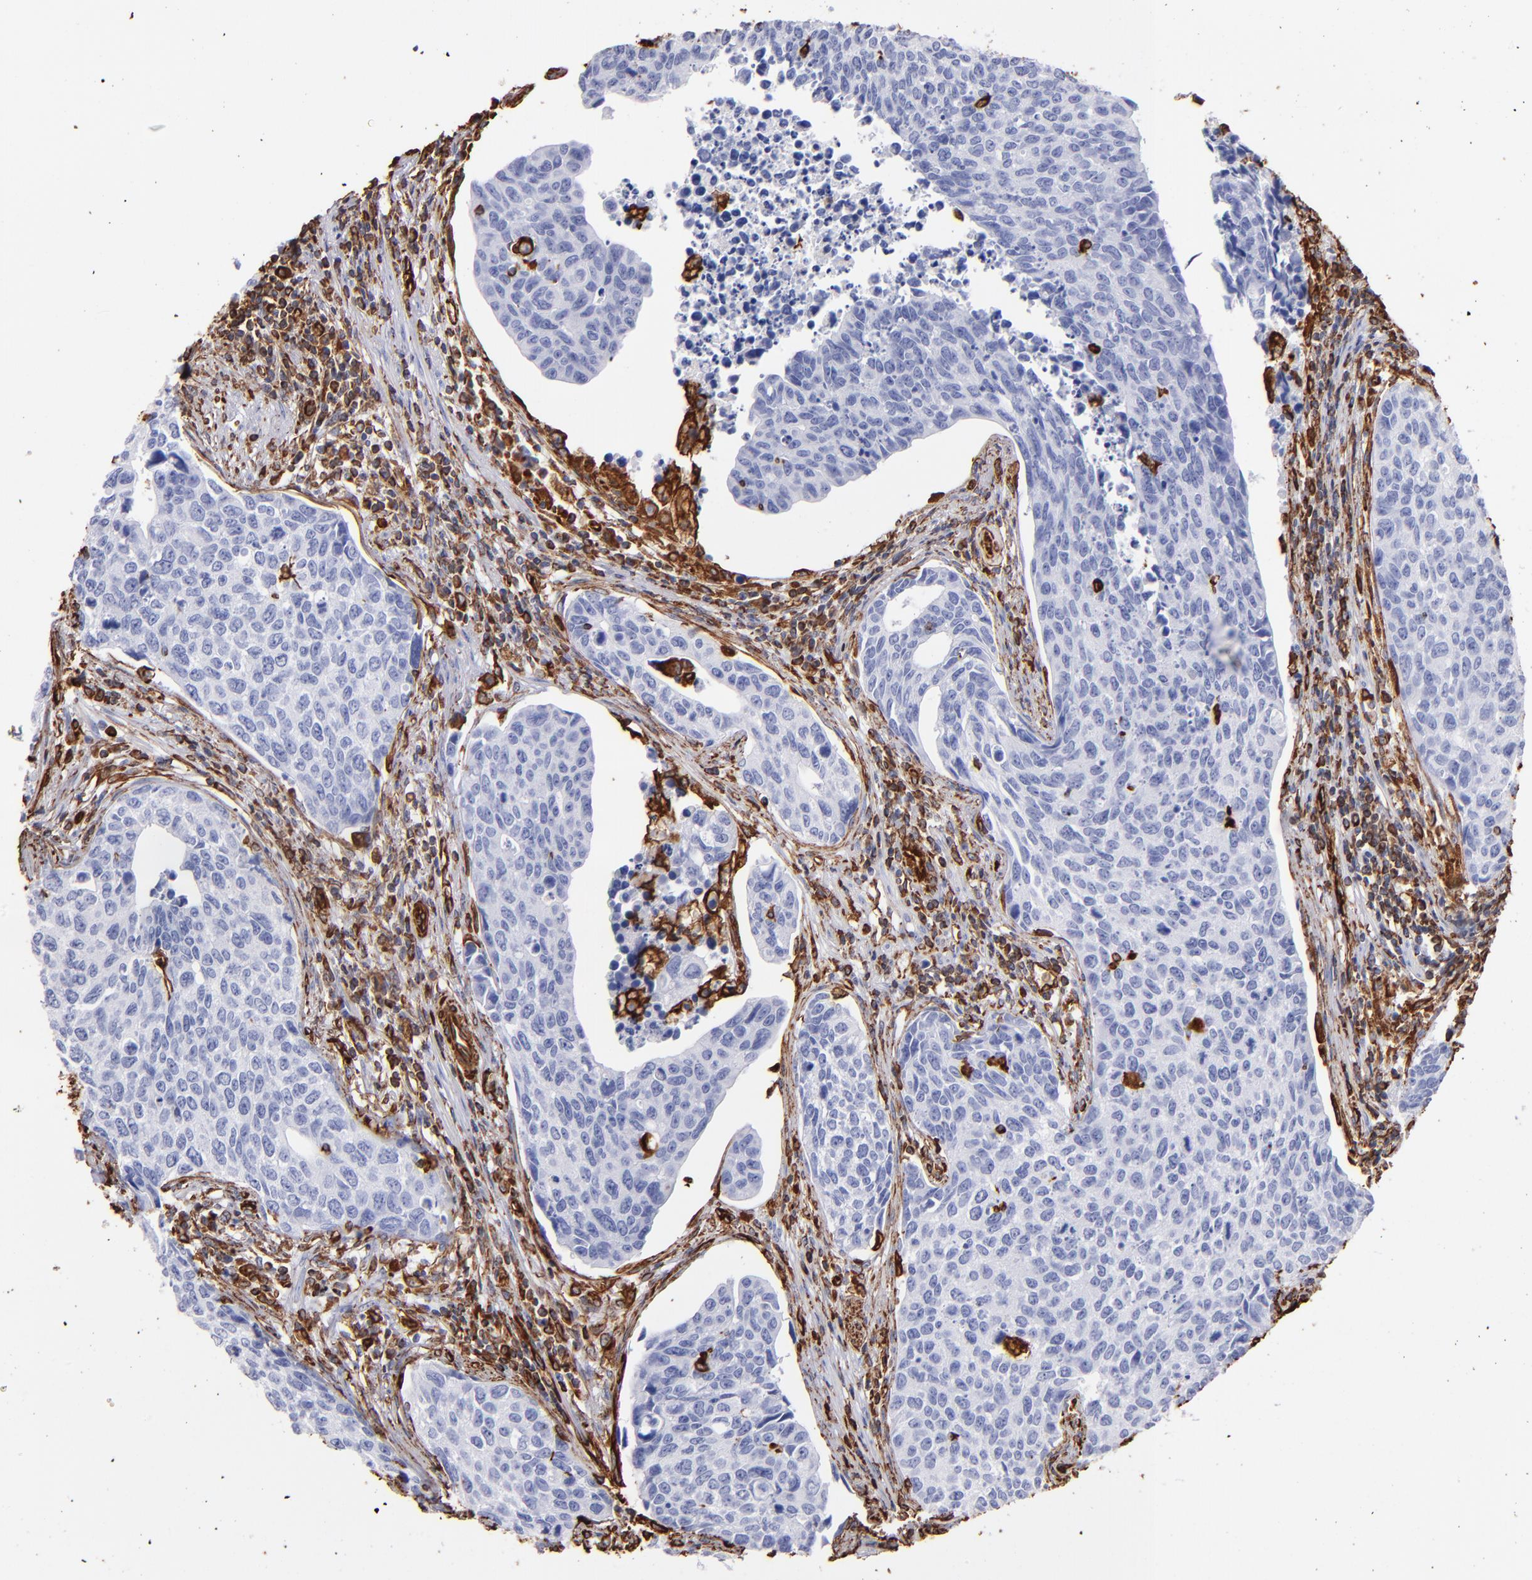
{"staining": {"intensity": "strong", "quantity": "<25%", "location": "cytoplasmic/membranous"}, "tissue": "urothelial cancer", "cell_type": "Tumor cells", "image_type": "cancer", "snomed": [{"axis": "morphology", "description": "Urothelial carcinoma, High grade"}, {"axis": "topography", "description": "Urinary bladder"}], "caption": "High-magnification brightfield microscopy of high-grade urothelial carcinoma stained with DAB (brown) and counterstained with hematoxylin (blue). tumor cells exhibit strong cytoplasmic/membranous staining is present in about<25% of cells.", "gene": "VIM", "patient": {"sex": "male", "age": 81}}